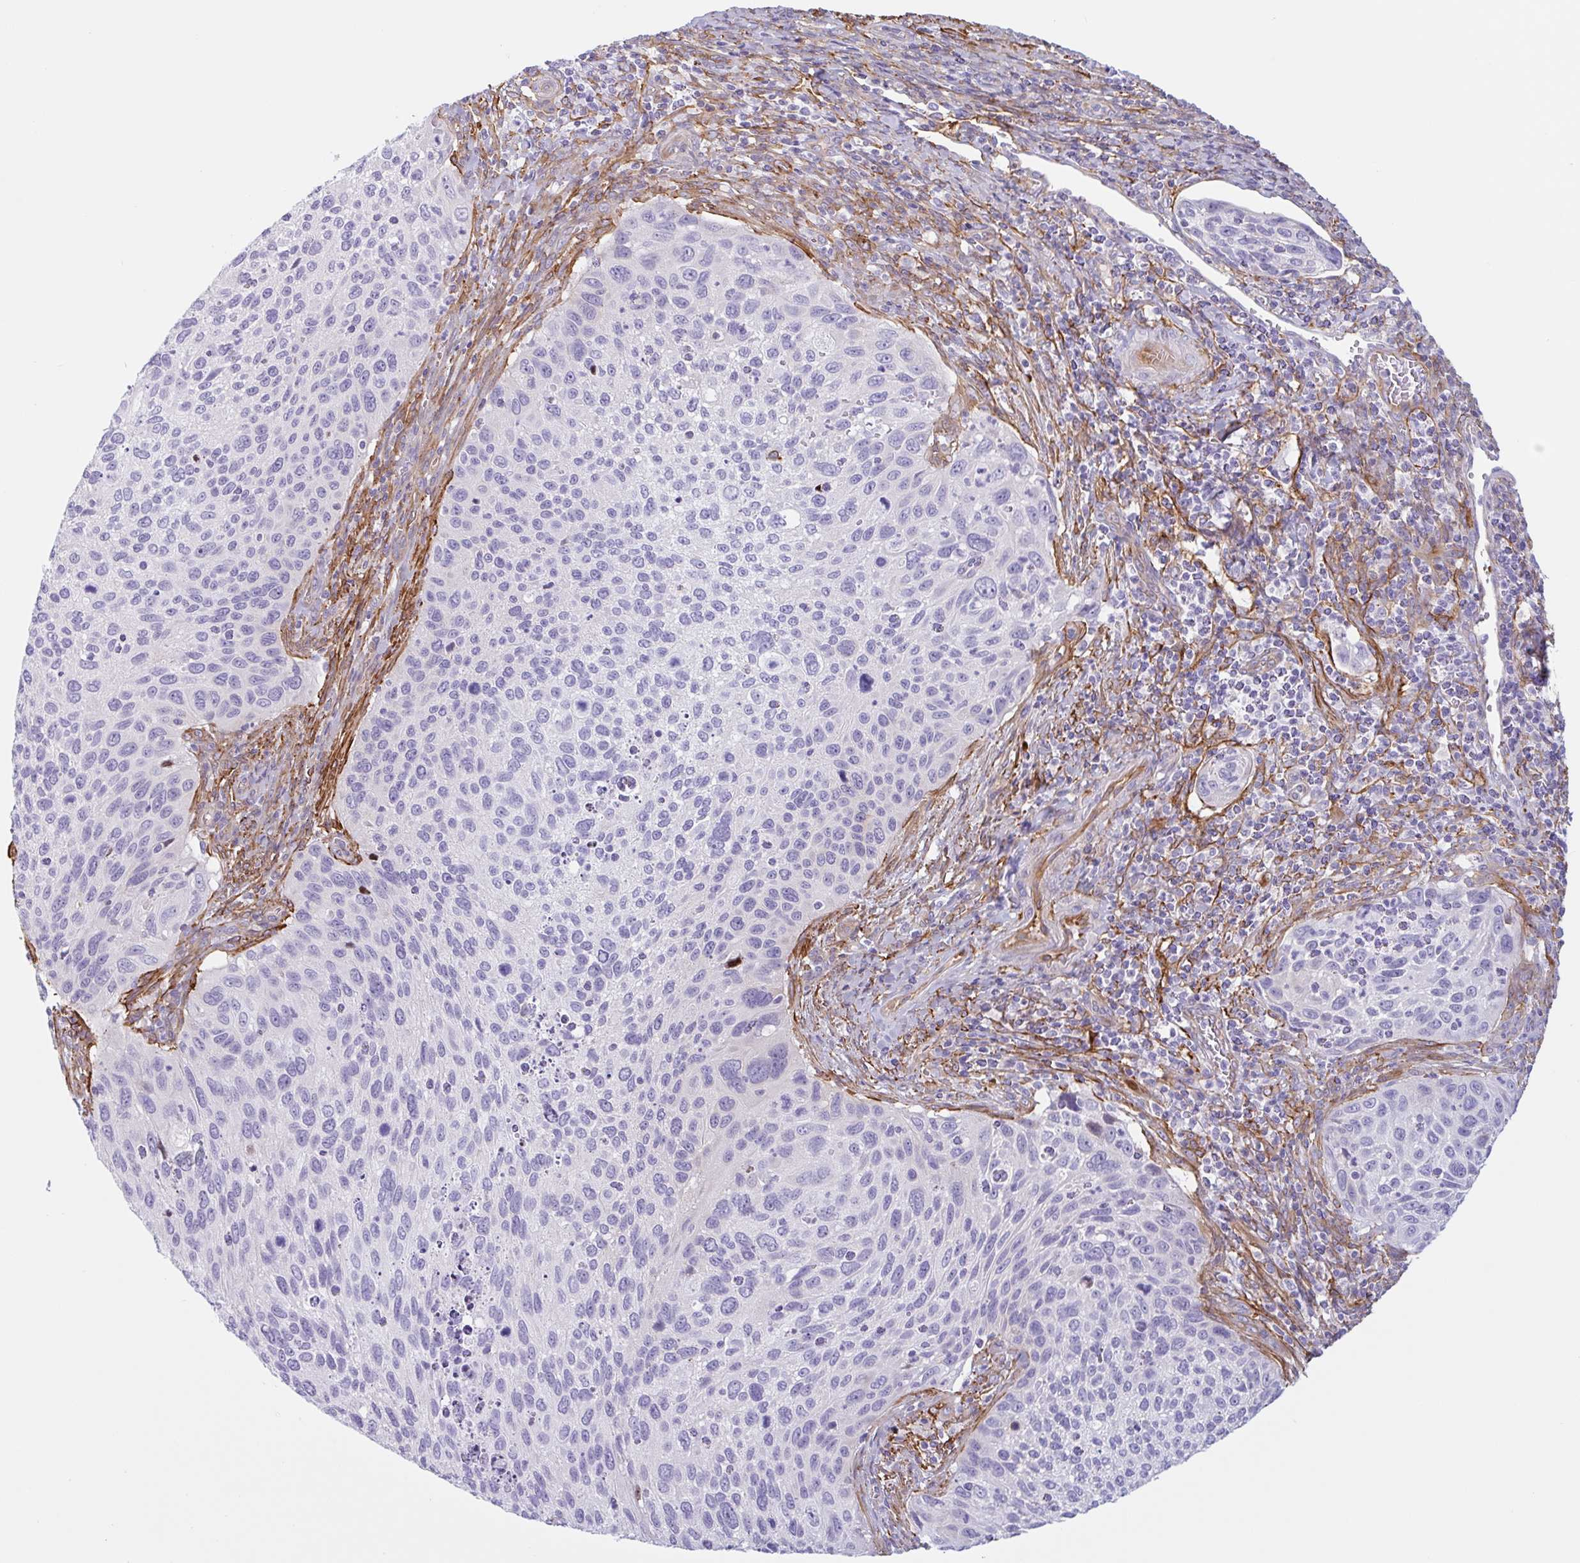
{"staining": {"intensity": "negative", "quantity": "none", "location": "none"}, "tissue": "cervical cancer", "cell_type": "Tumor cells", "image_type": "cancer", "snomed": [{"axis": "morphology", "description": "Squamous cell carcinoma, NOS"}, {"axis": "topography", "description": "Cervix"}], "caption": "Protein analysis of cervical cancer (squamous cell carcinoma) demonstrates no significant positivity in tumor cells. Nuclei are stained in blue.", "gene": "MYH10", "patient": {"sex": "female", "age": 70}}